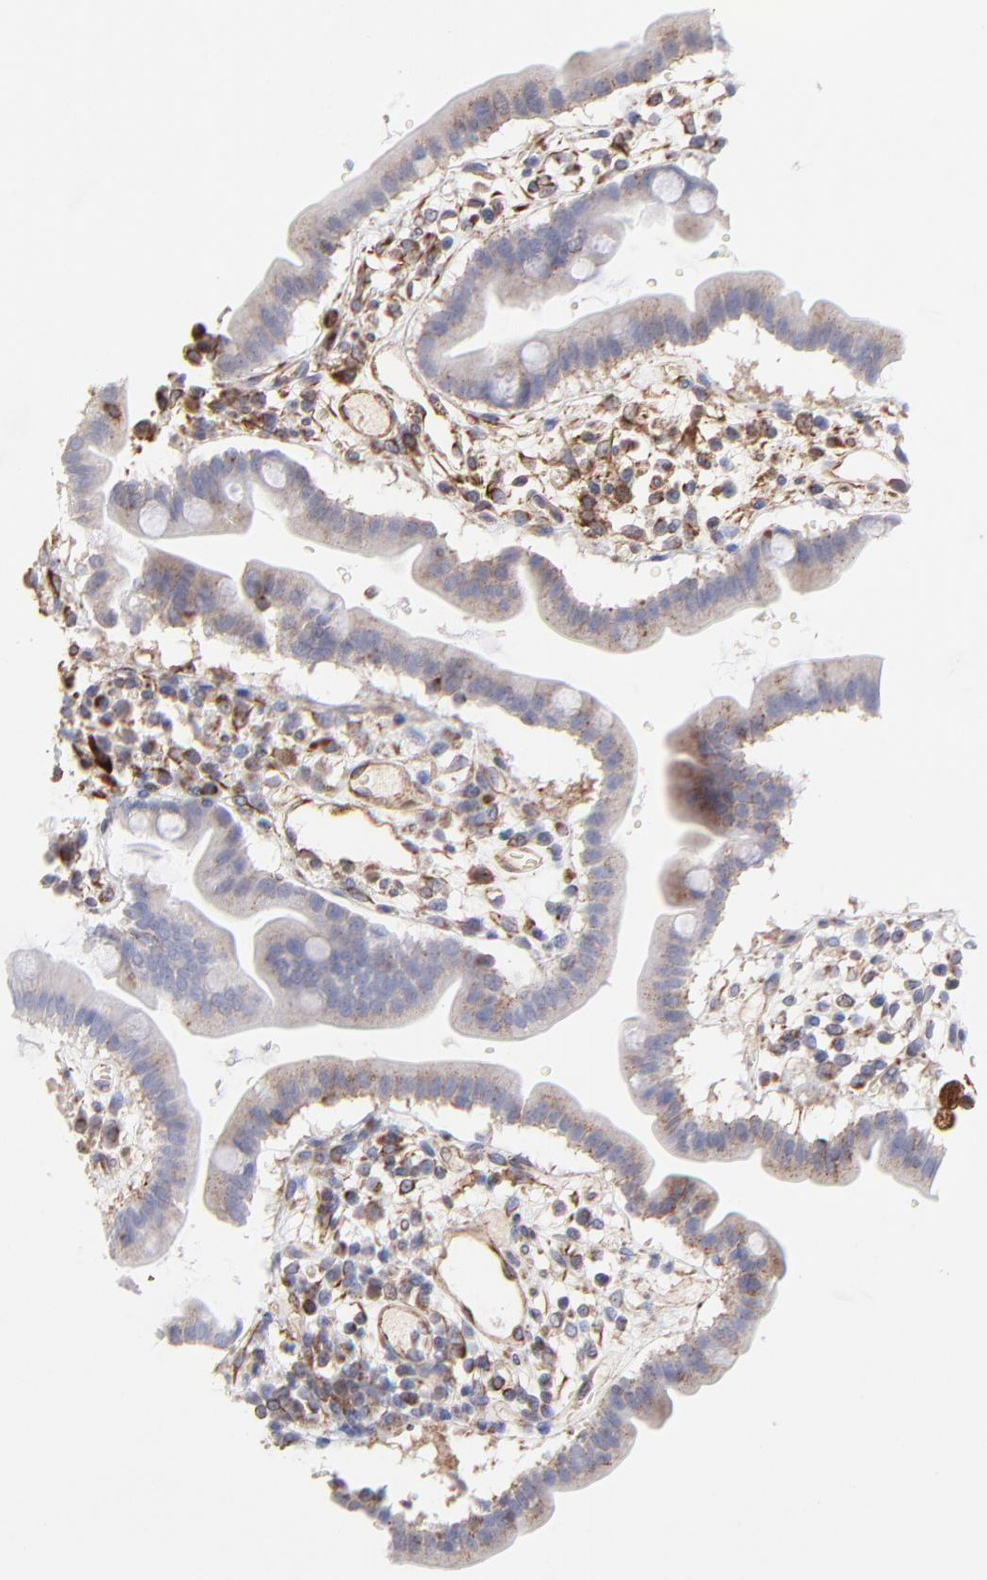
{"staining": {"intensity": "weak", "quantity": "25%-75%", "location": "cytoplasmic/membranous"}, "tissue": "duodenum", "cell_type": "Glandular cells", "image_type": "normal", "snomed": [{"axis": "morphology", "description": "Normal tissue, NOS"}, {"axis": "topography", "description": "Duodenum"}], "caption": "The immunohistochemical stain shows weak cytoplasmic/membranous staining in glandular cells of unremarkable duodenum.", "gene": "COX8C", "patient": {"sex": "male", "age": 50}}